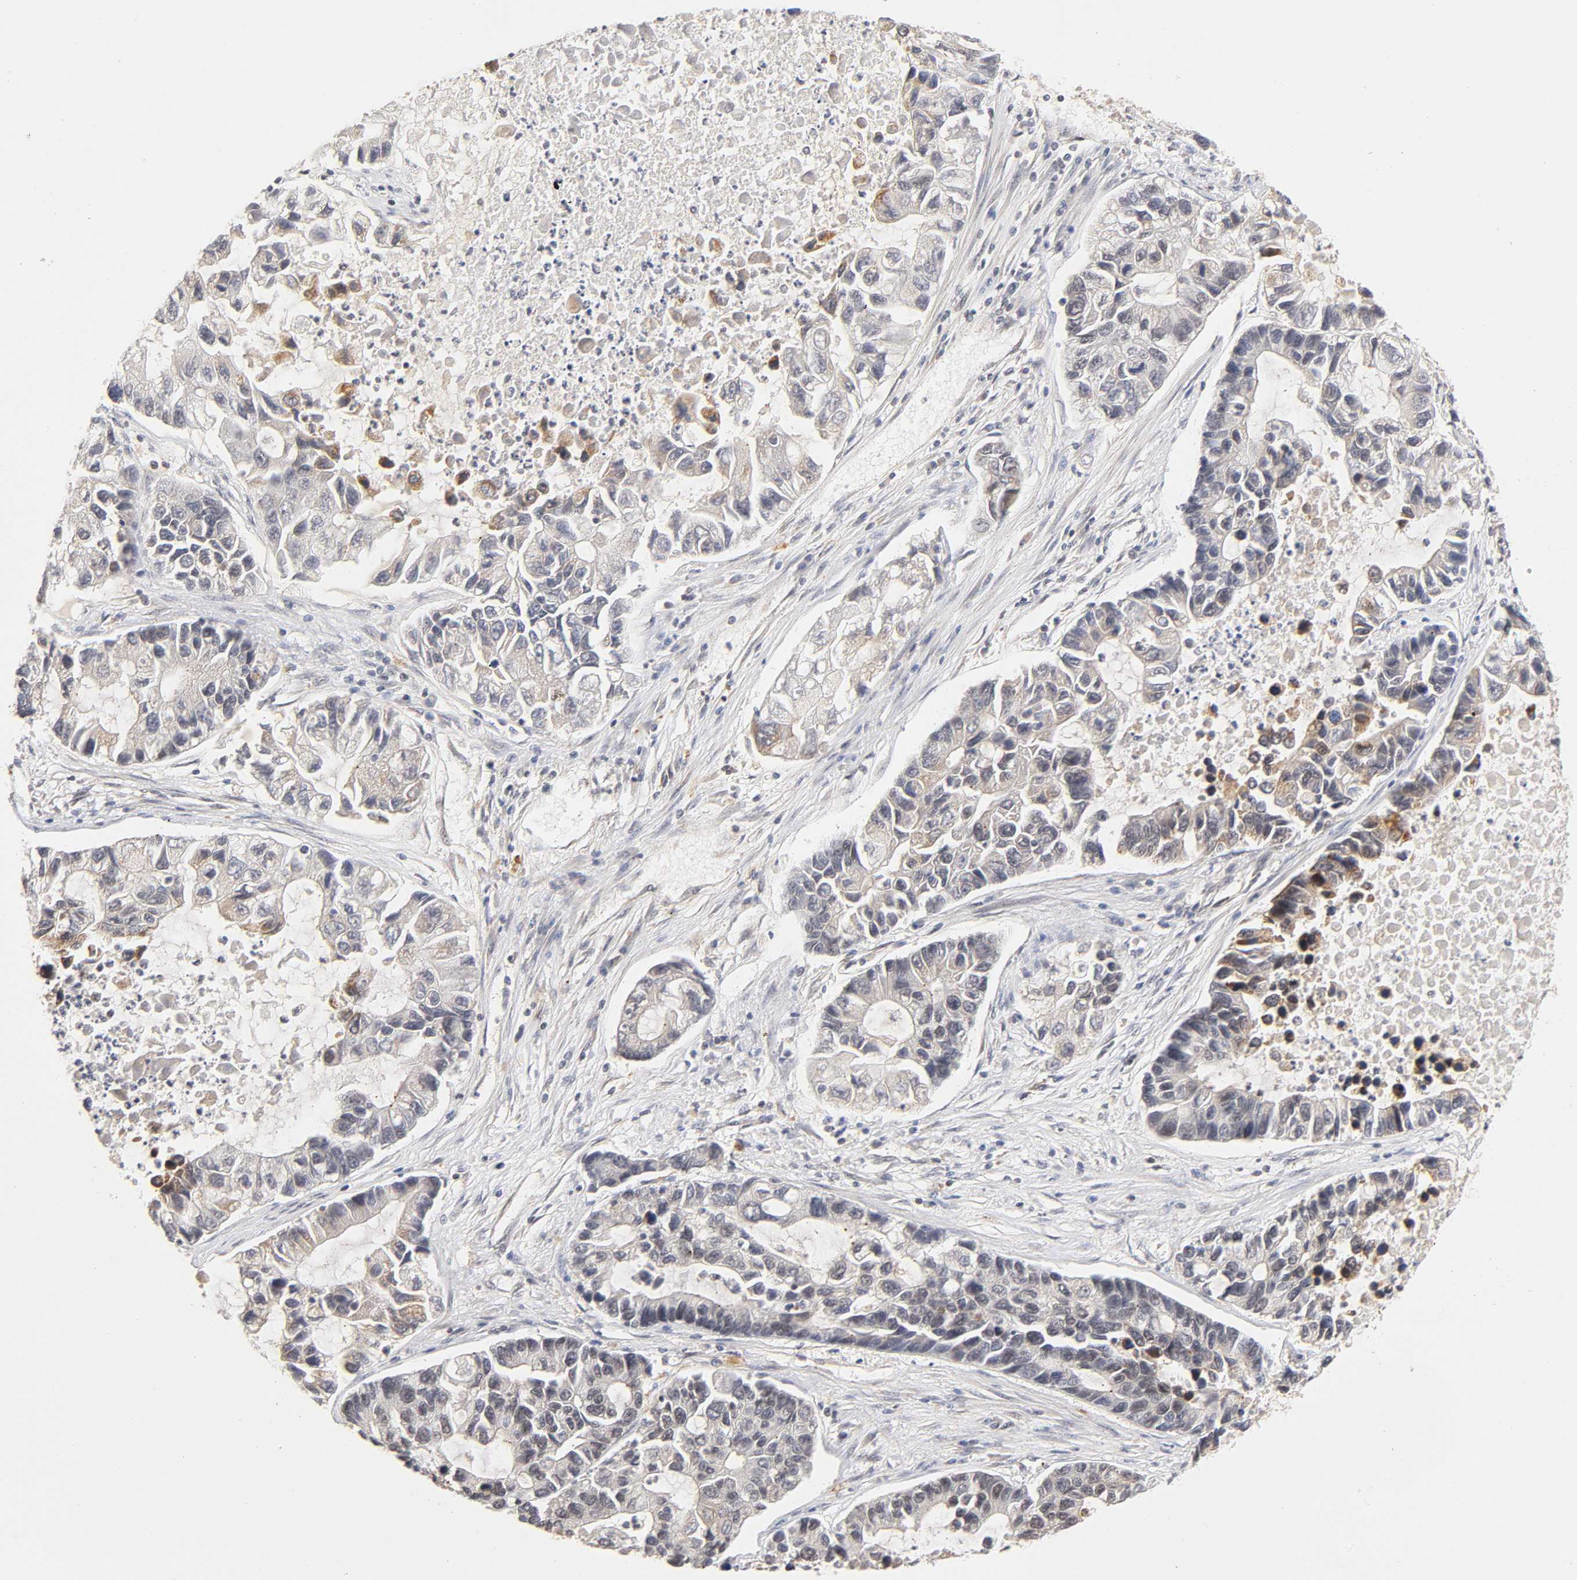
{"staining": {"intensity": "negative", "quantity": "none", "location": "none"}, "tissue": "lung cancer", "cell_type": "Tumor cells", "image_type": "cancer", "snomed": [{"axis": "morphology", "description": "Adenocarcinoma, NOS"}, {"axis": "topography", "description": "Lung"}], "caption": "Tumor cells are negative for brown protein staining in lung cancer (adenocarcinoma). (Immunohistochemistry (ihc), brightfield microscopy, high magnification).", "gene": "TAF10", "patient": {"sex": "female", "age": 51}}